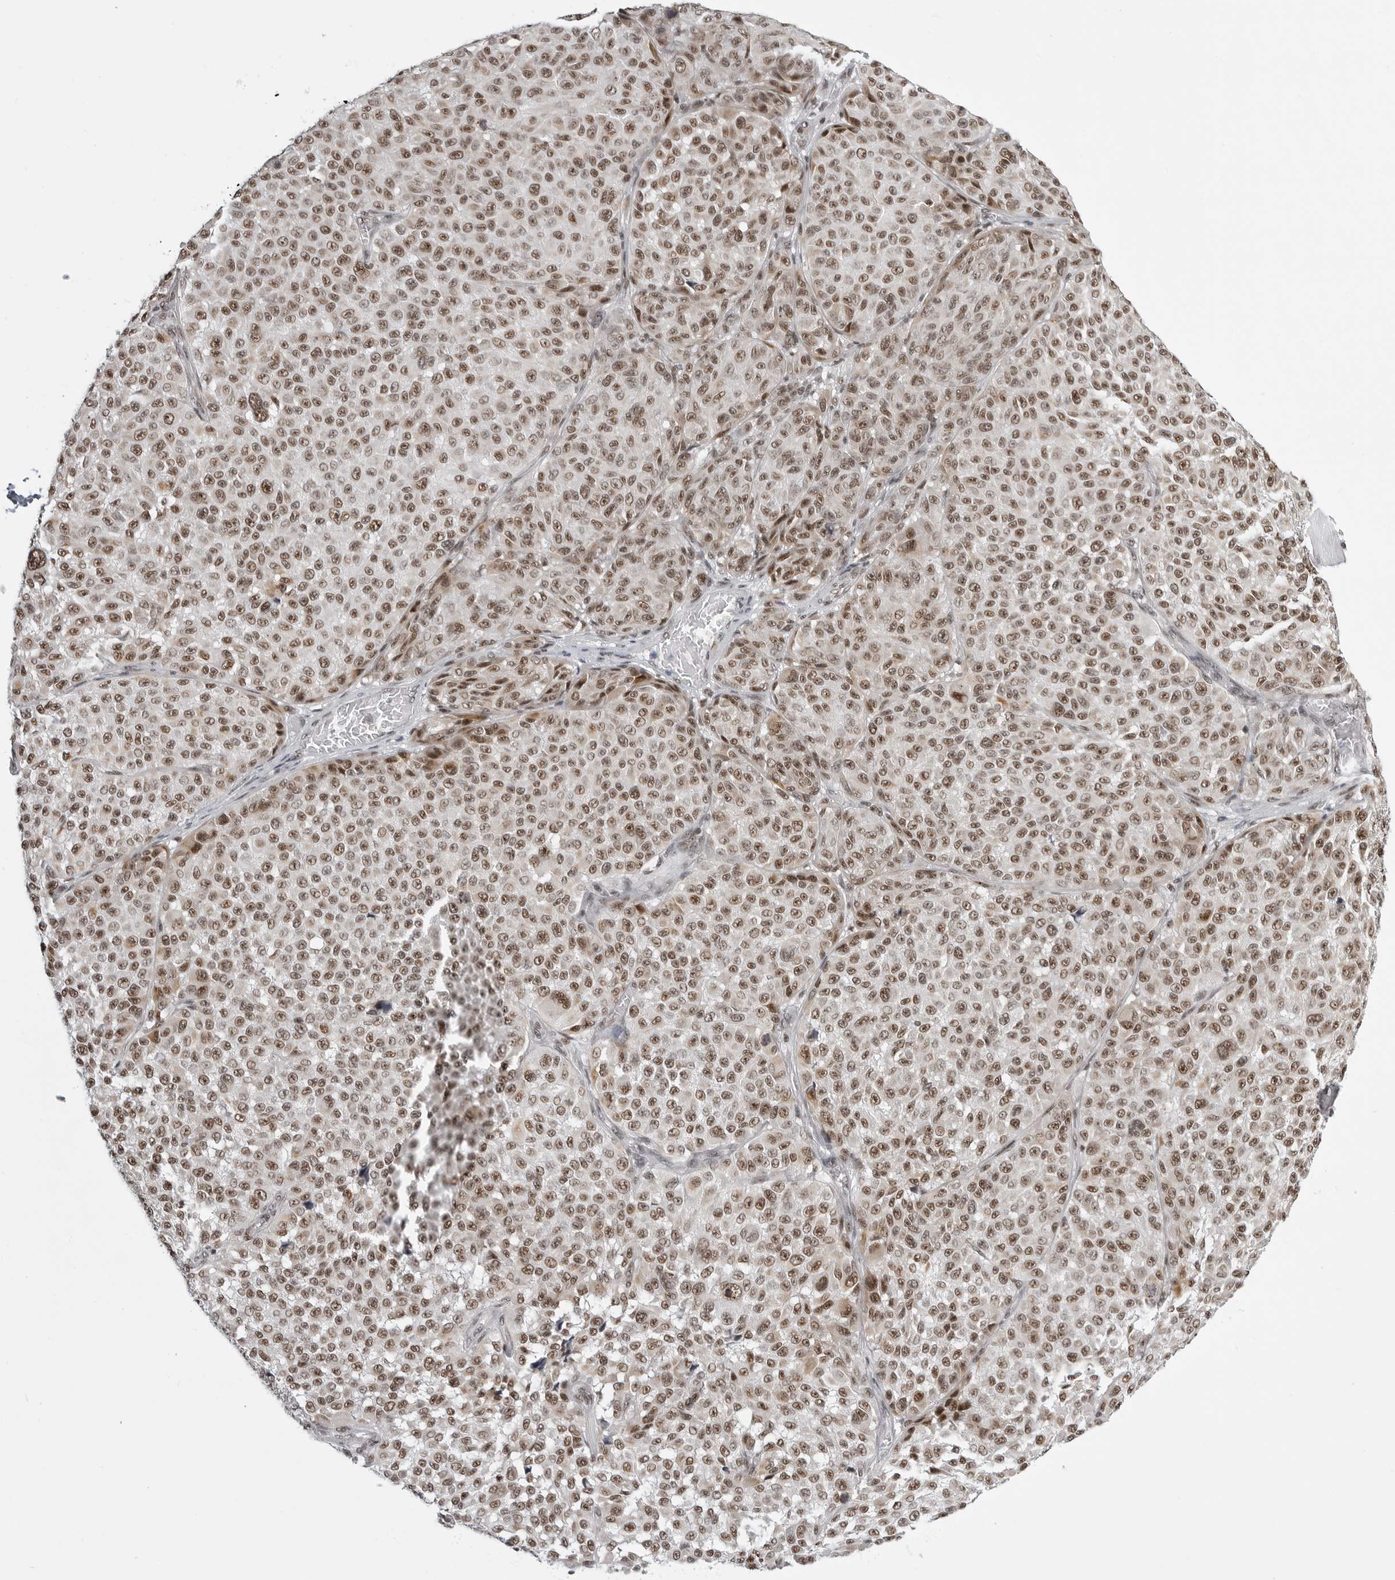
{"staining": {"intensity": "moderate", "quantity": ">75%", "location": "nuclear"}, "tissue": "melanoma", "cell_type": "Tumor cells", "image_type": "cancer", "snomed": [{"axis": "morphology", "description": "Malignant melanoma, NOS"}, {"axis": "topography", "description": "Skin"}], "caption": "Protein staining of melanoma tissue shows moderate nuclear expression in approximately >75% of tumor cells.", "gene": "WRAP53", "patient": {"sex": "male", "age": 83}}